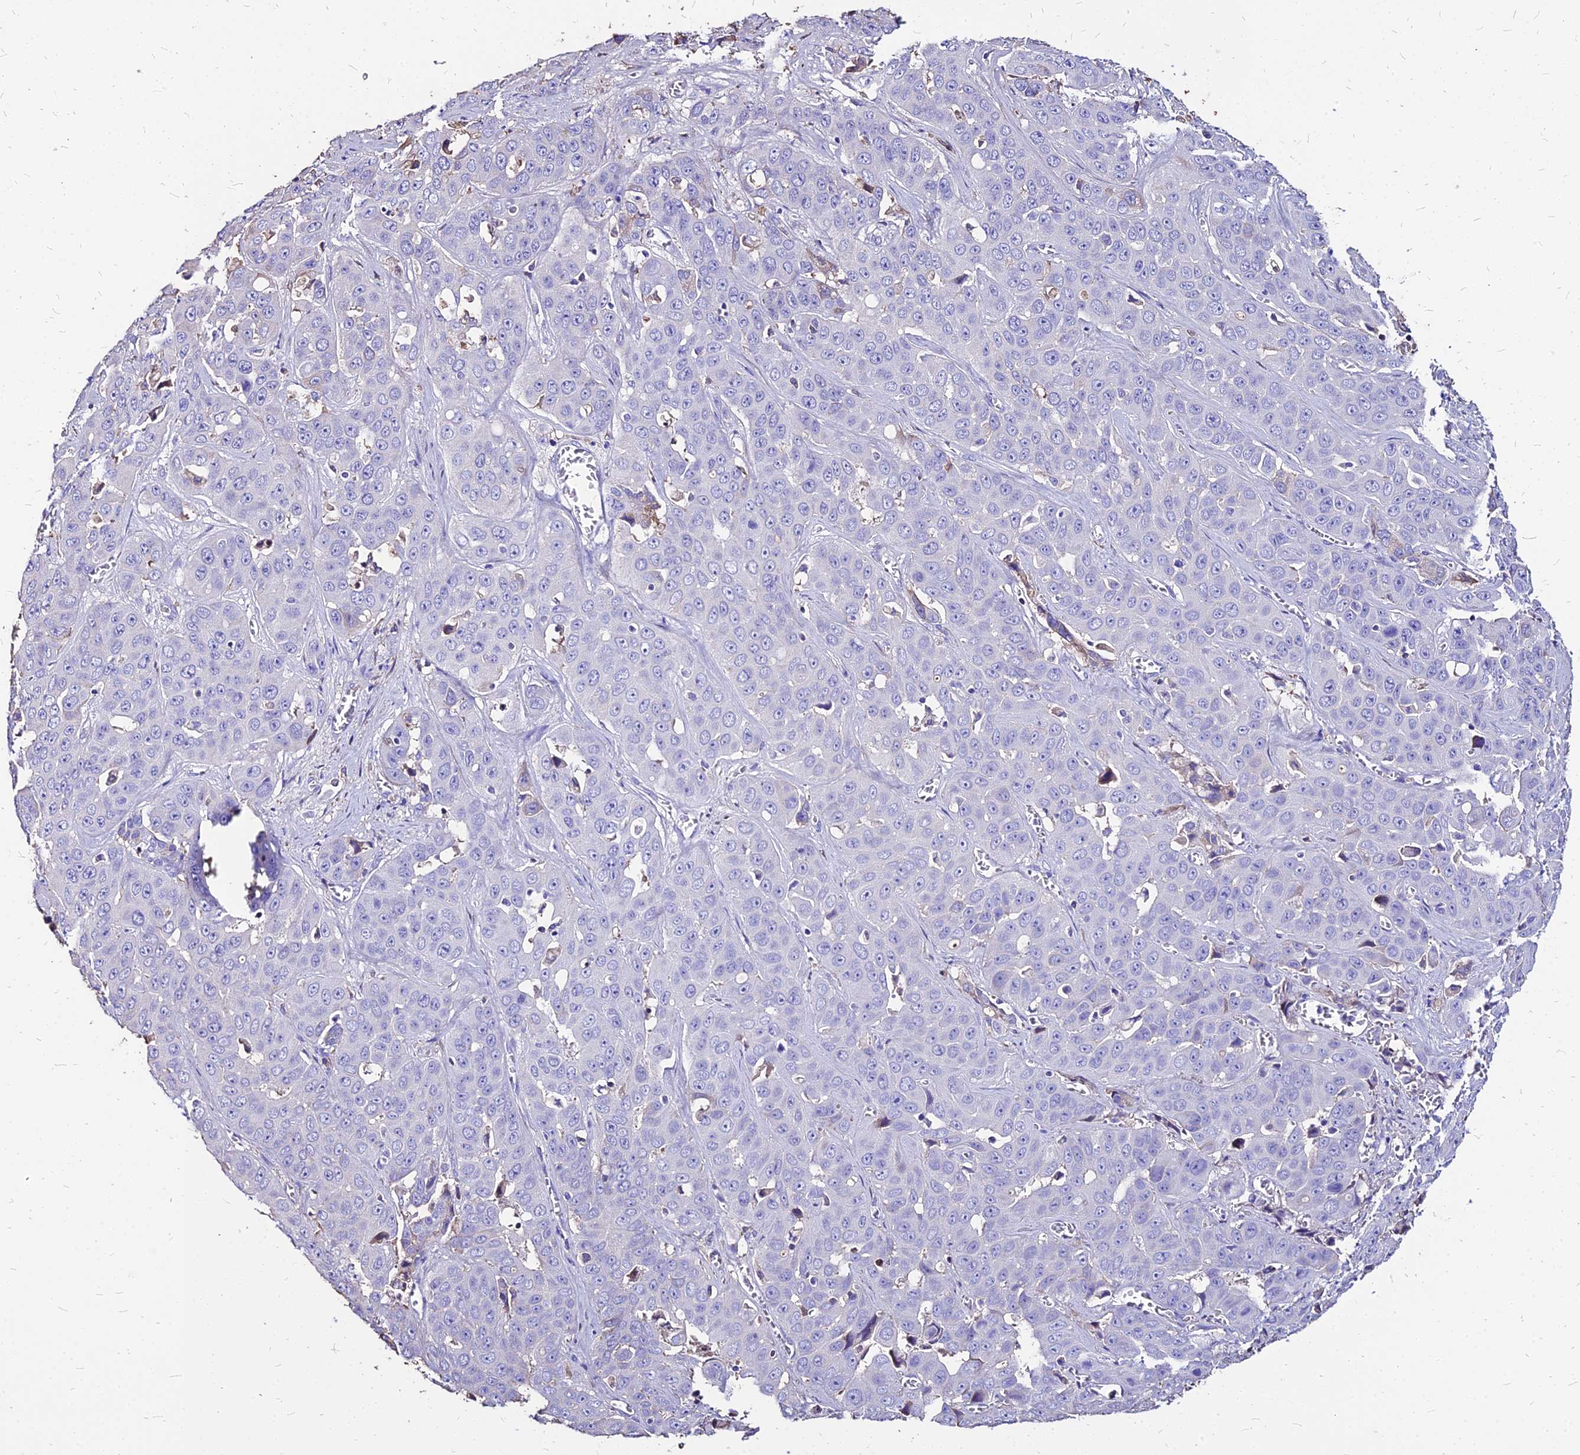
{"staining": {"intensity": "negative", "quantity": "none", "location": "none"}, "tissue": "liver cancer", "cell_type": "Tumor cells", "image_type": "cancer", "snomed": [{"axis": "morphology", "description": "Cholangiocarcinoma"}, {"axis": "topography", "description": "Liver"}], "caption": "Immunohistochemical staining of human liver cancer (cholangiocarcinoma) exhibits no significant positivity in tumor cells. Nuclei are stained in blue.", "gene": "NME5", "patient": {"sex": "female", "age": 52}}